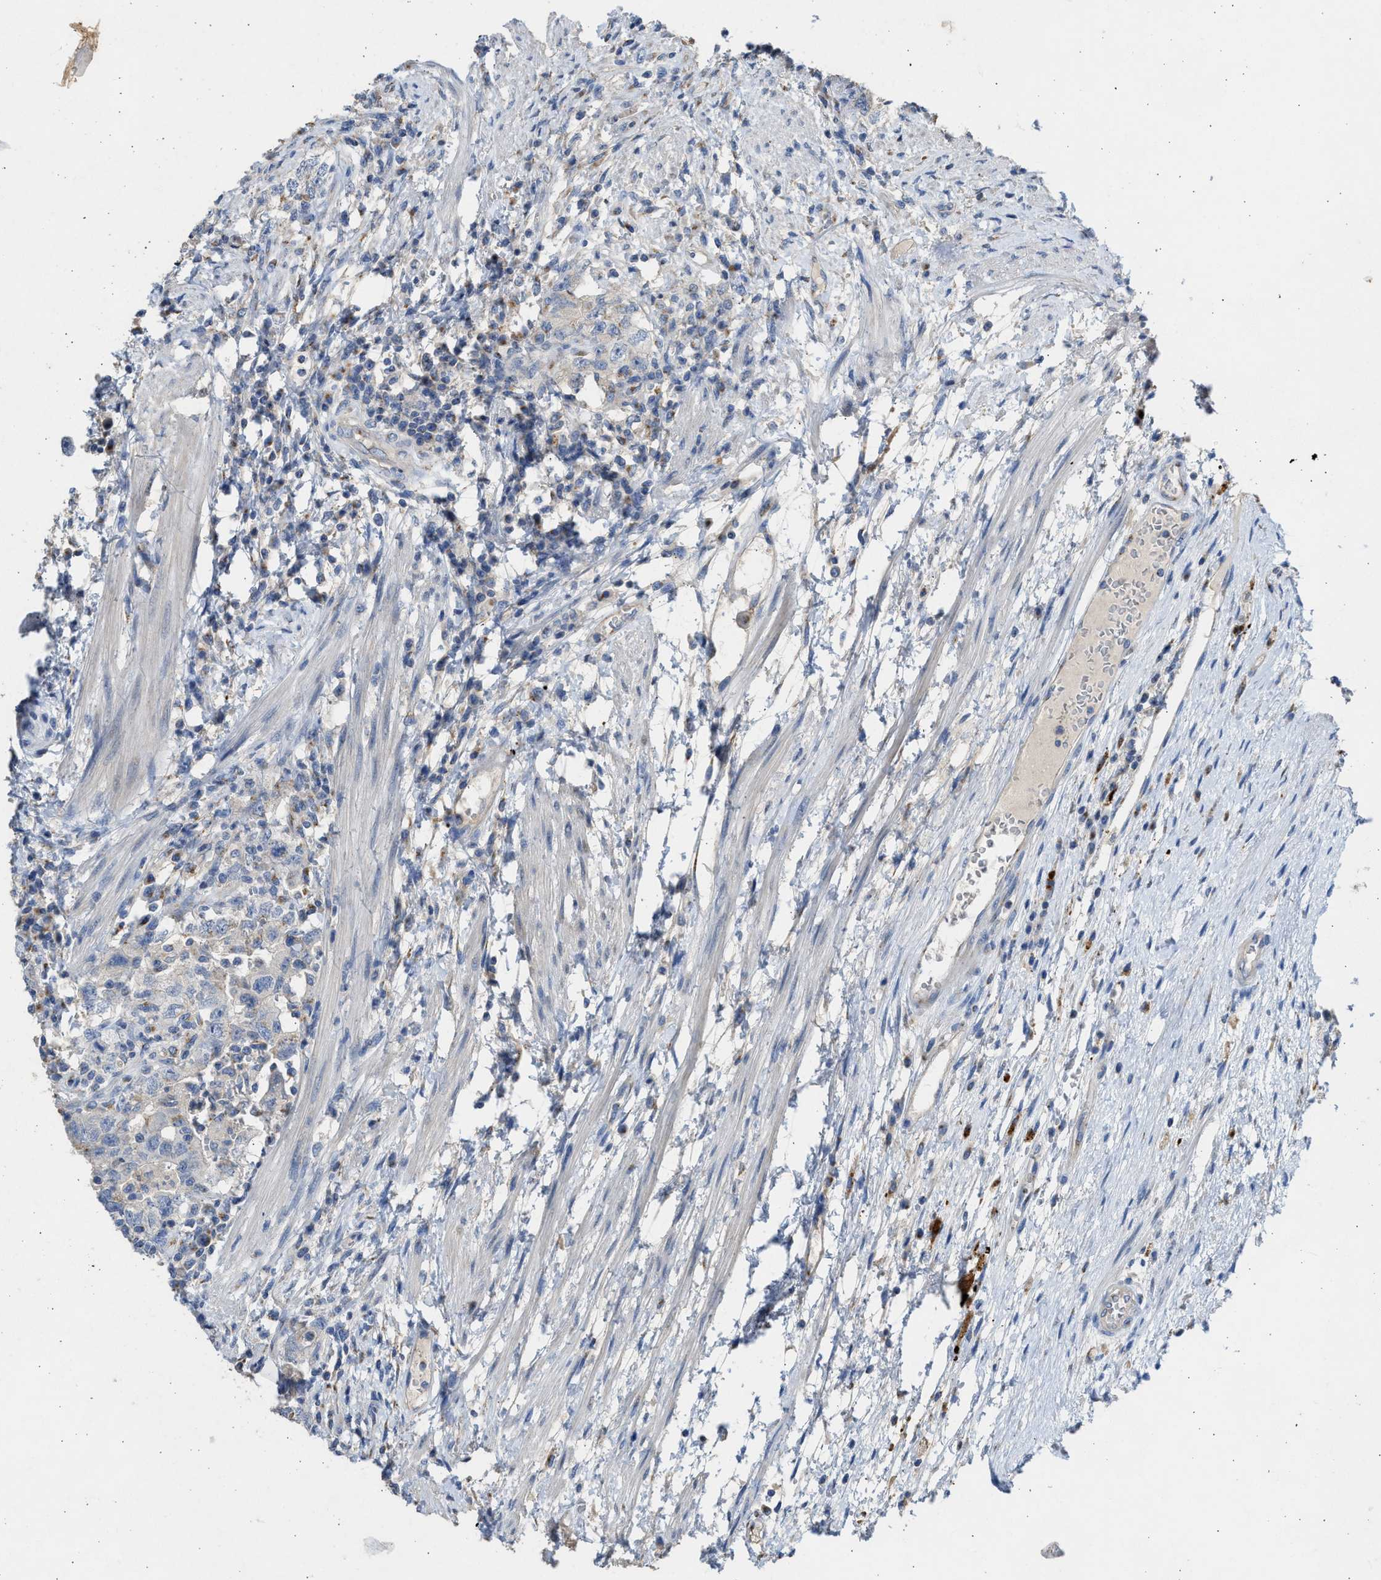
{"staining": {"intensity": "weak", "quantity": "<25%", "location": "cytoplasmic/membranous"}, "tissue": "testis cancer", "cell_type": "Tumor cells", "image_type": "cancer", "snomed": [{"axis": "morphology", "description": "Carcinoma, Embryonal, NOS"}, {"axis": "topography", "description": "Testis"}], "caption": "This is an IHC photomicrograph of human testis embryonal carcinoma. There is no expression in tumor cells.", "gene": "IPO8", "patient": {"sex": "male", "age": 26}}